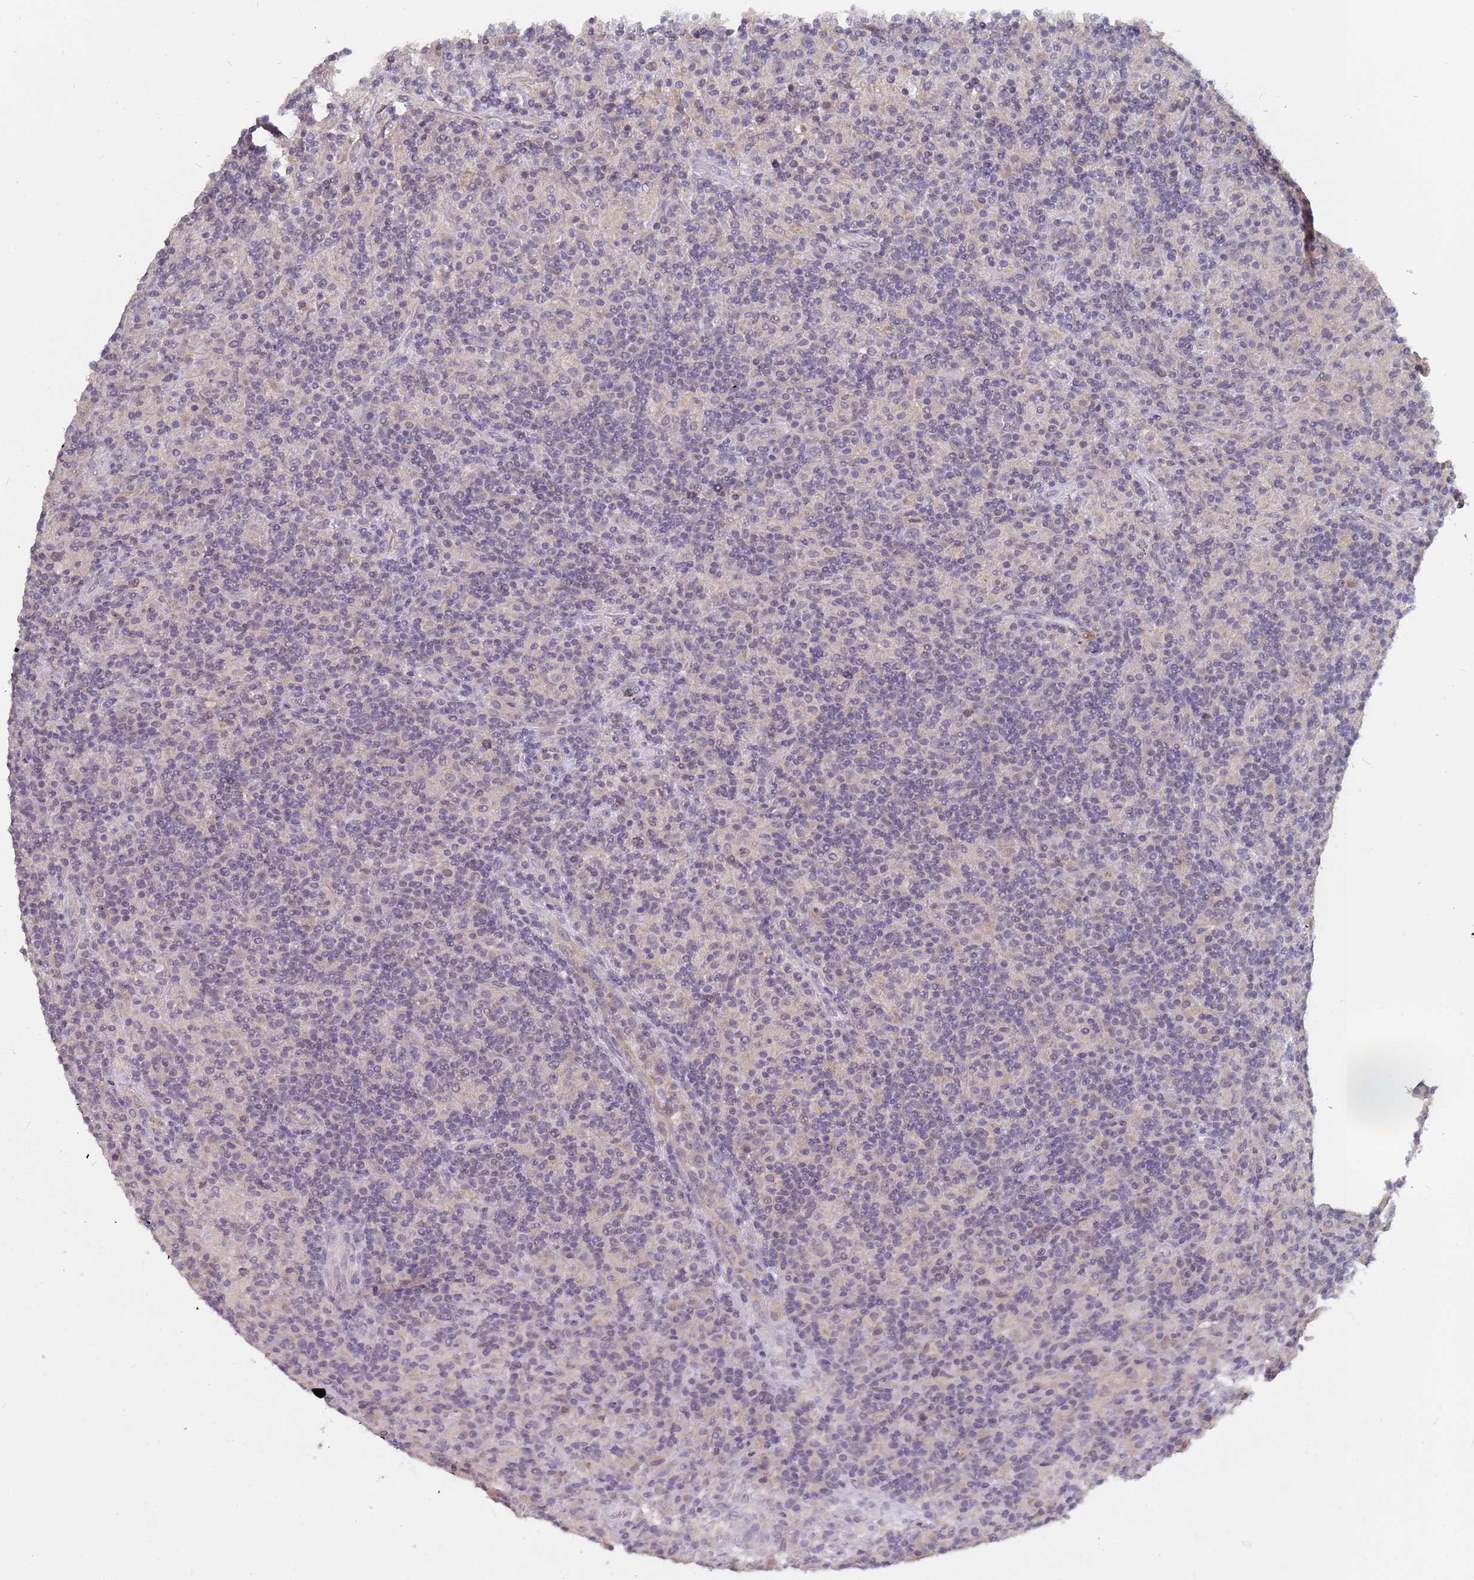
{"staining": {"intensity": "negative", "quantity": "none", "location": "none"}, "tissue": "lymphoma", "cell_type": "Tumor cells", "image_type": "cancer", "snomed": [{"axis": "morphology", "description": "Hodgkin's disease, NOS"}, {"axis": "topography", "description": "Lymph node"}], "caption": "Immunohistochemical staining of human Hodgkin's disease shows no significant staining in tumor cells.", "gene": "TCEANC2", "patient": {"sex": "male", "age": 70}}